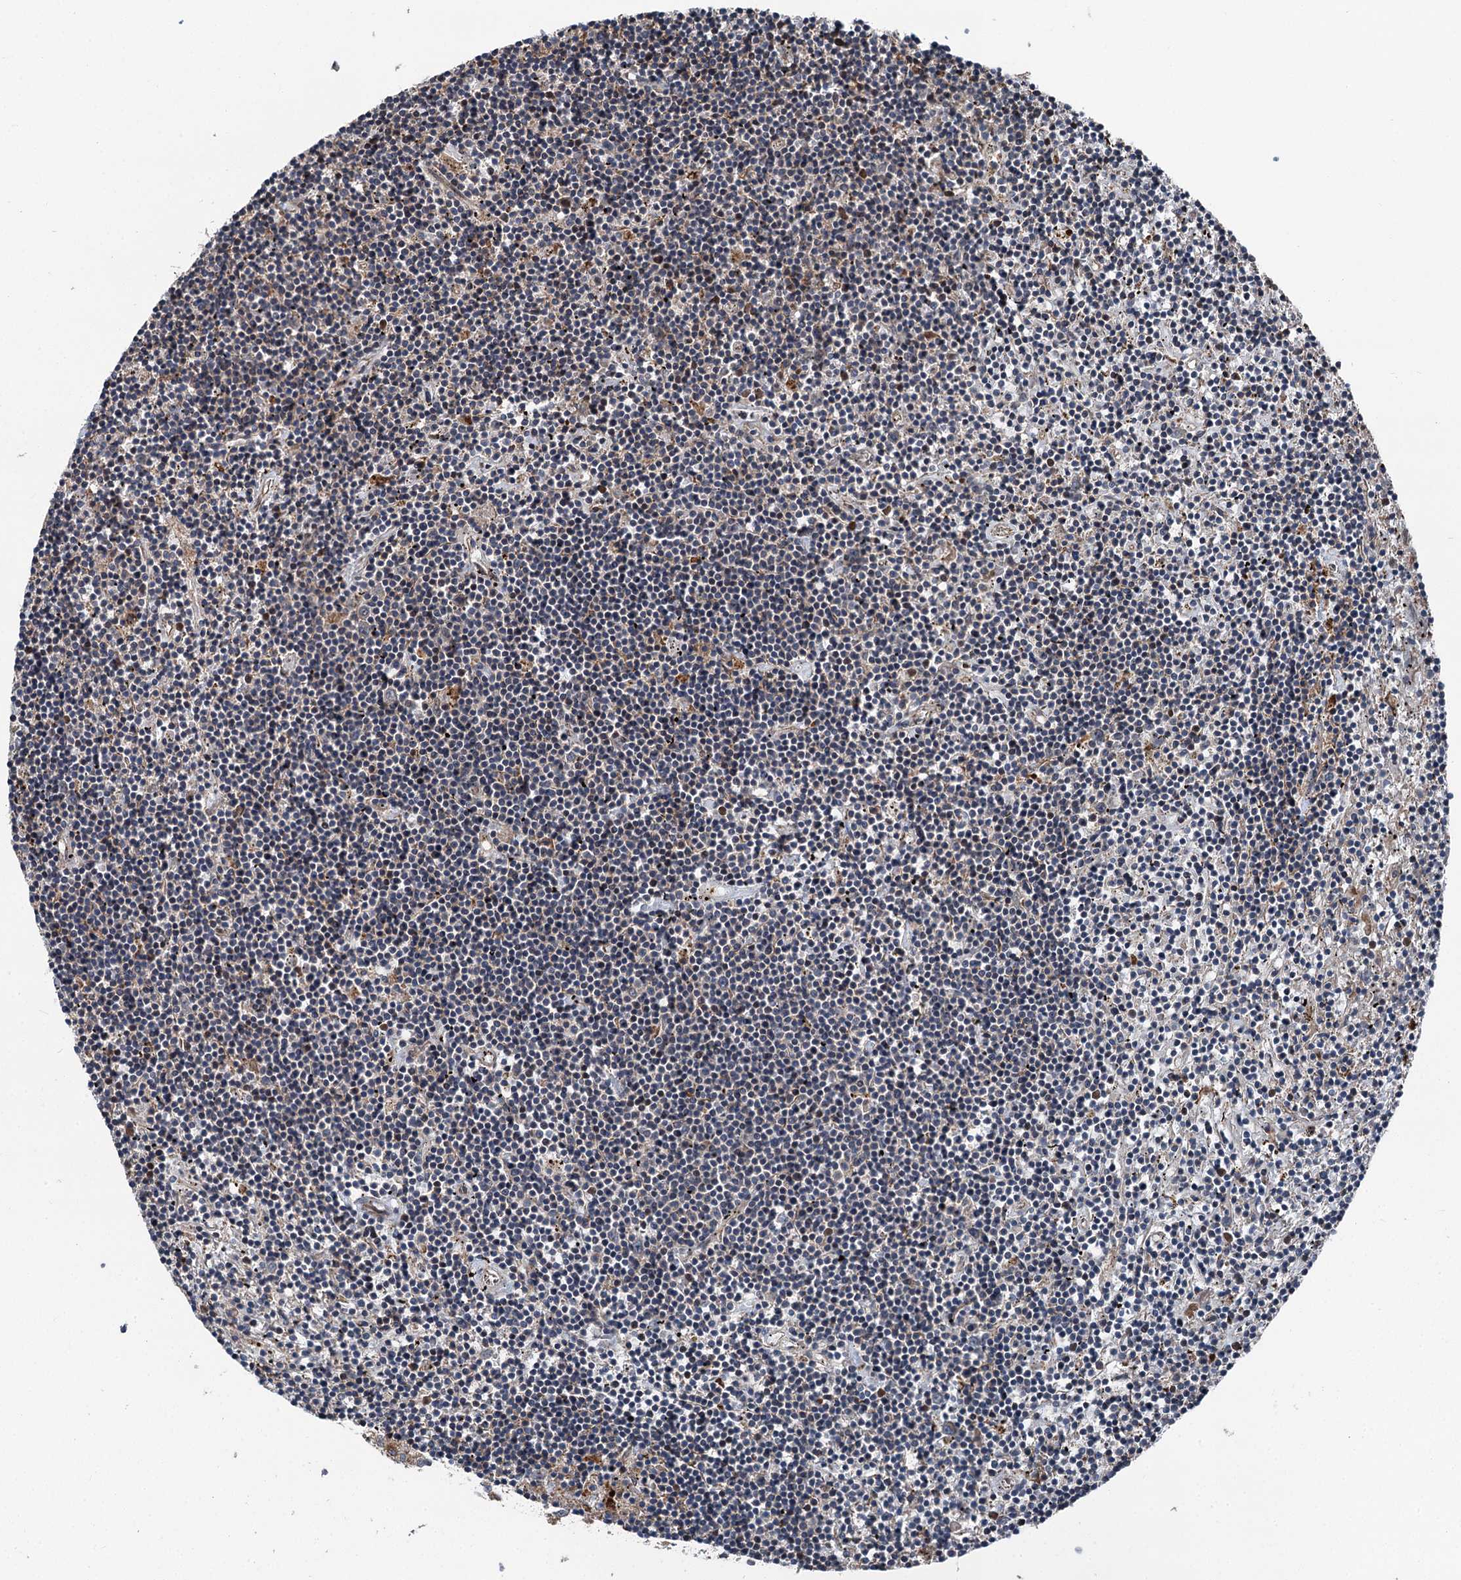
{"staining": {"intensity": "negative", "quantity": "none", "location": "none"}, "tissue": "lymphoma", "cell_type": "Tumor cells", "image_type": "cancer", "snomed": [{"axis": "morphology", "description": "Malignant lymphoma, non-Hodgkin's type, Low grade"}, {"axis": "topography", "description": "Spleen"}], "caption": "Immunohistochemistry (IHC) photomicrograph of lymphoma stained for a protein (brown), which reveals no positivity in tumor cells.", "gene": "POLR1D", "patient": {"sex": "male", "age": 76}}